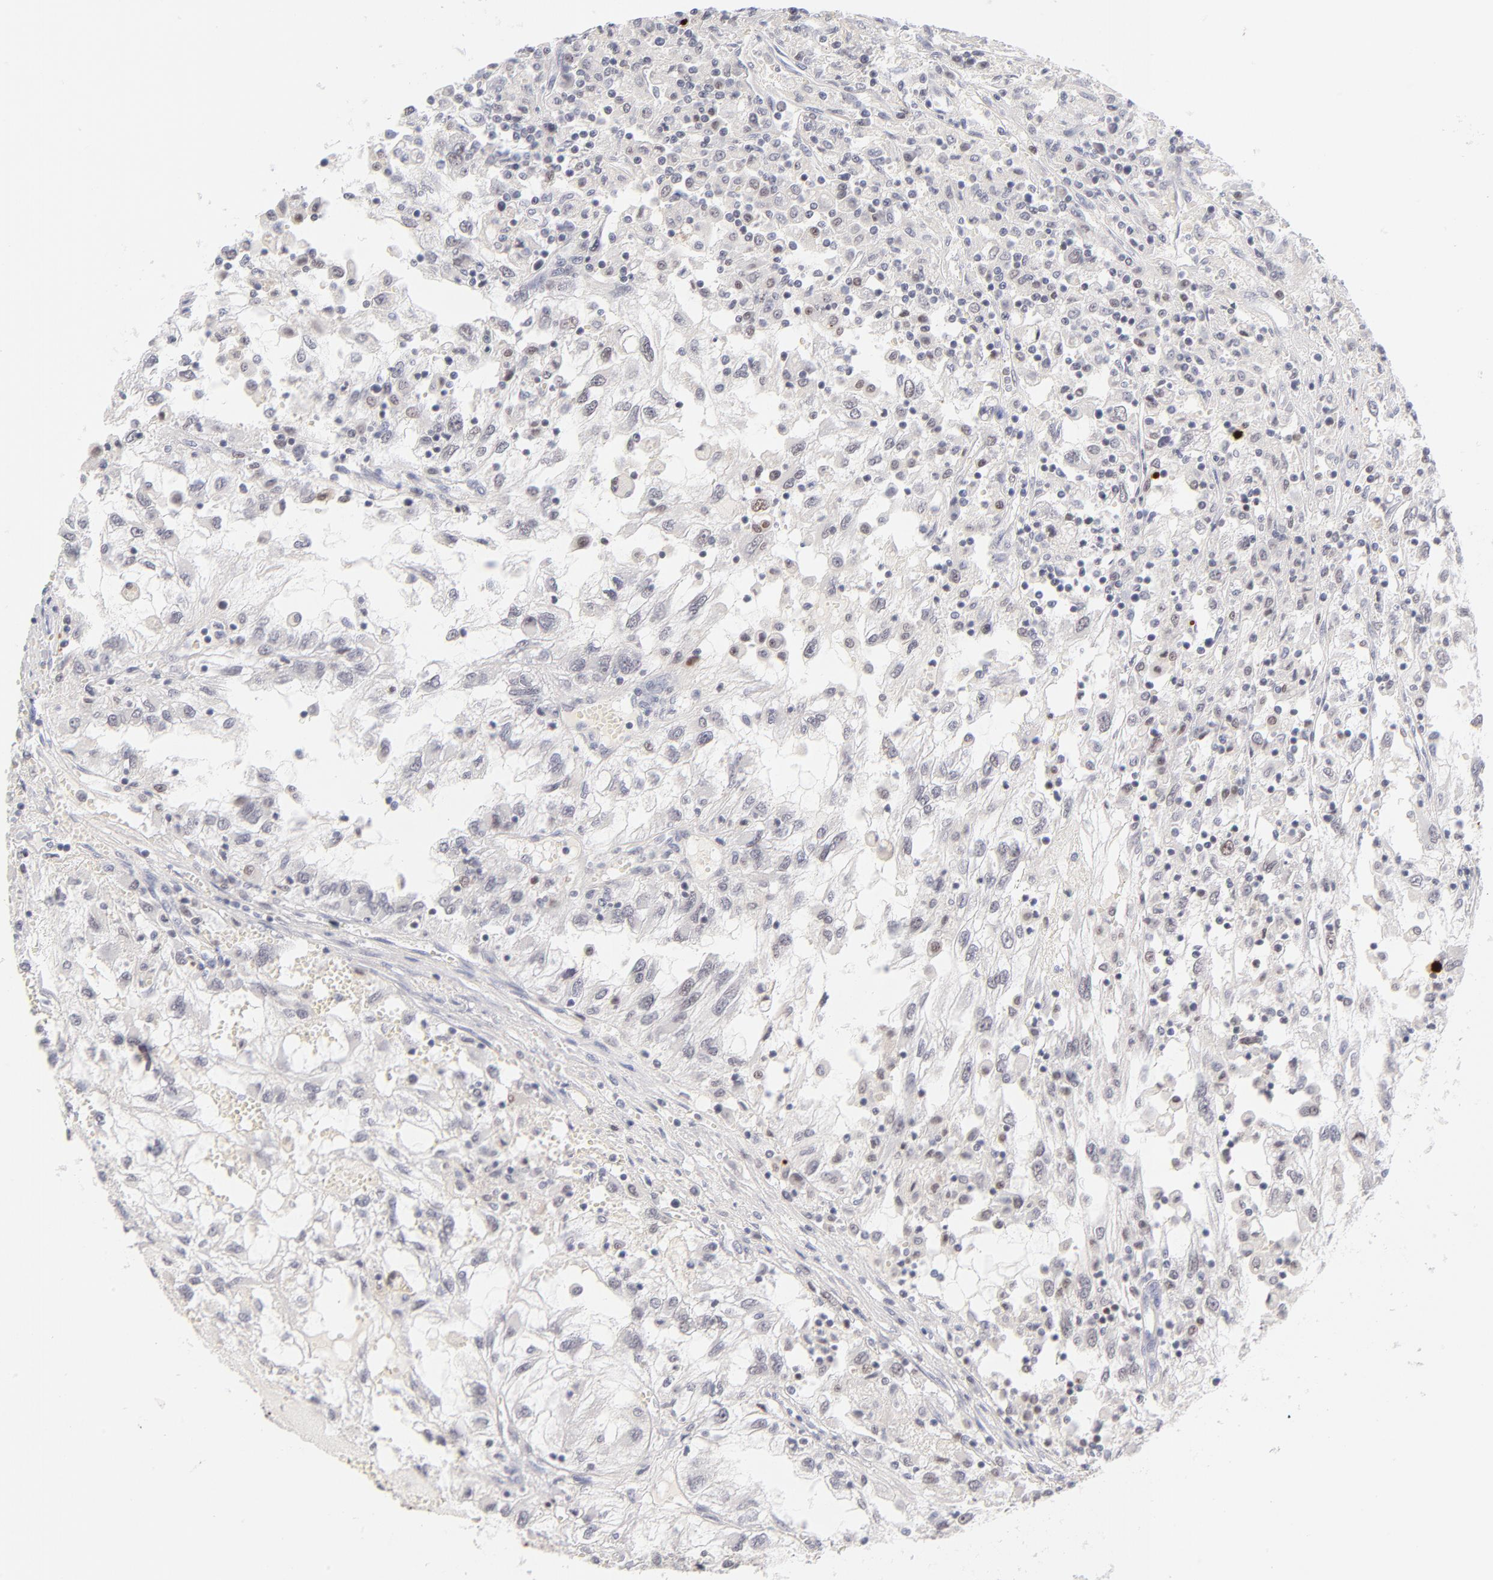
{"staining": {"intensity": "negative", "quantity": "none", "location": "none"}, "tissue": "renal cancer", "cell_type": "Tumor cells", "image_type": "cancer", "snomed": [{"axis": "morphology", "description": "Normal tissue, NOS"}, {"axis": "morphology", "description": "Adenocarcinoma, NOS"}, {"axis": "topography", "description": "Kidney"}], "caption": "IHC of human renal cancer demonstrates no staining in tumor cells.", "gene": "PARP1", "patient": {"sex": "male", "age": 71}}